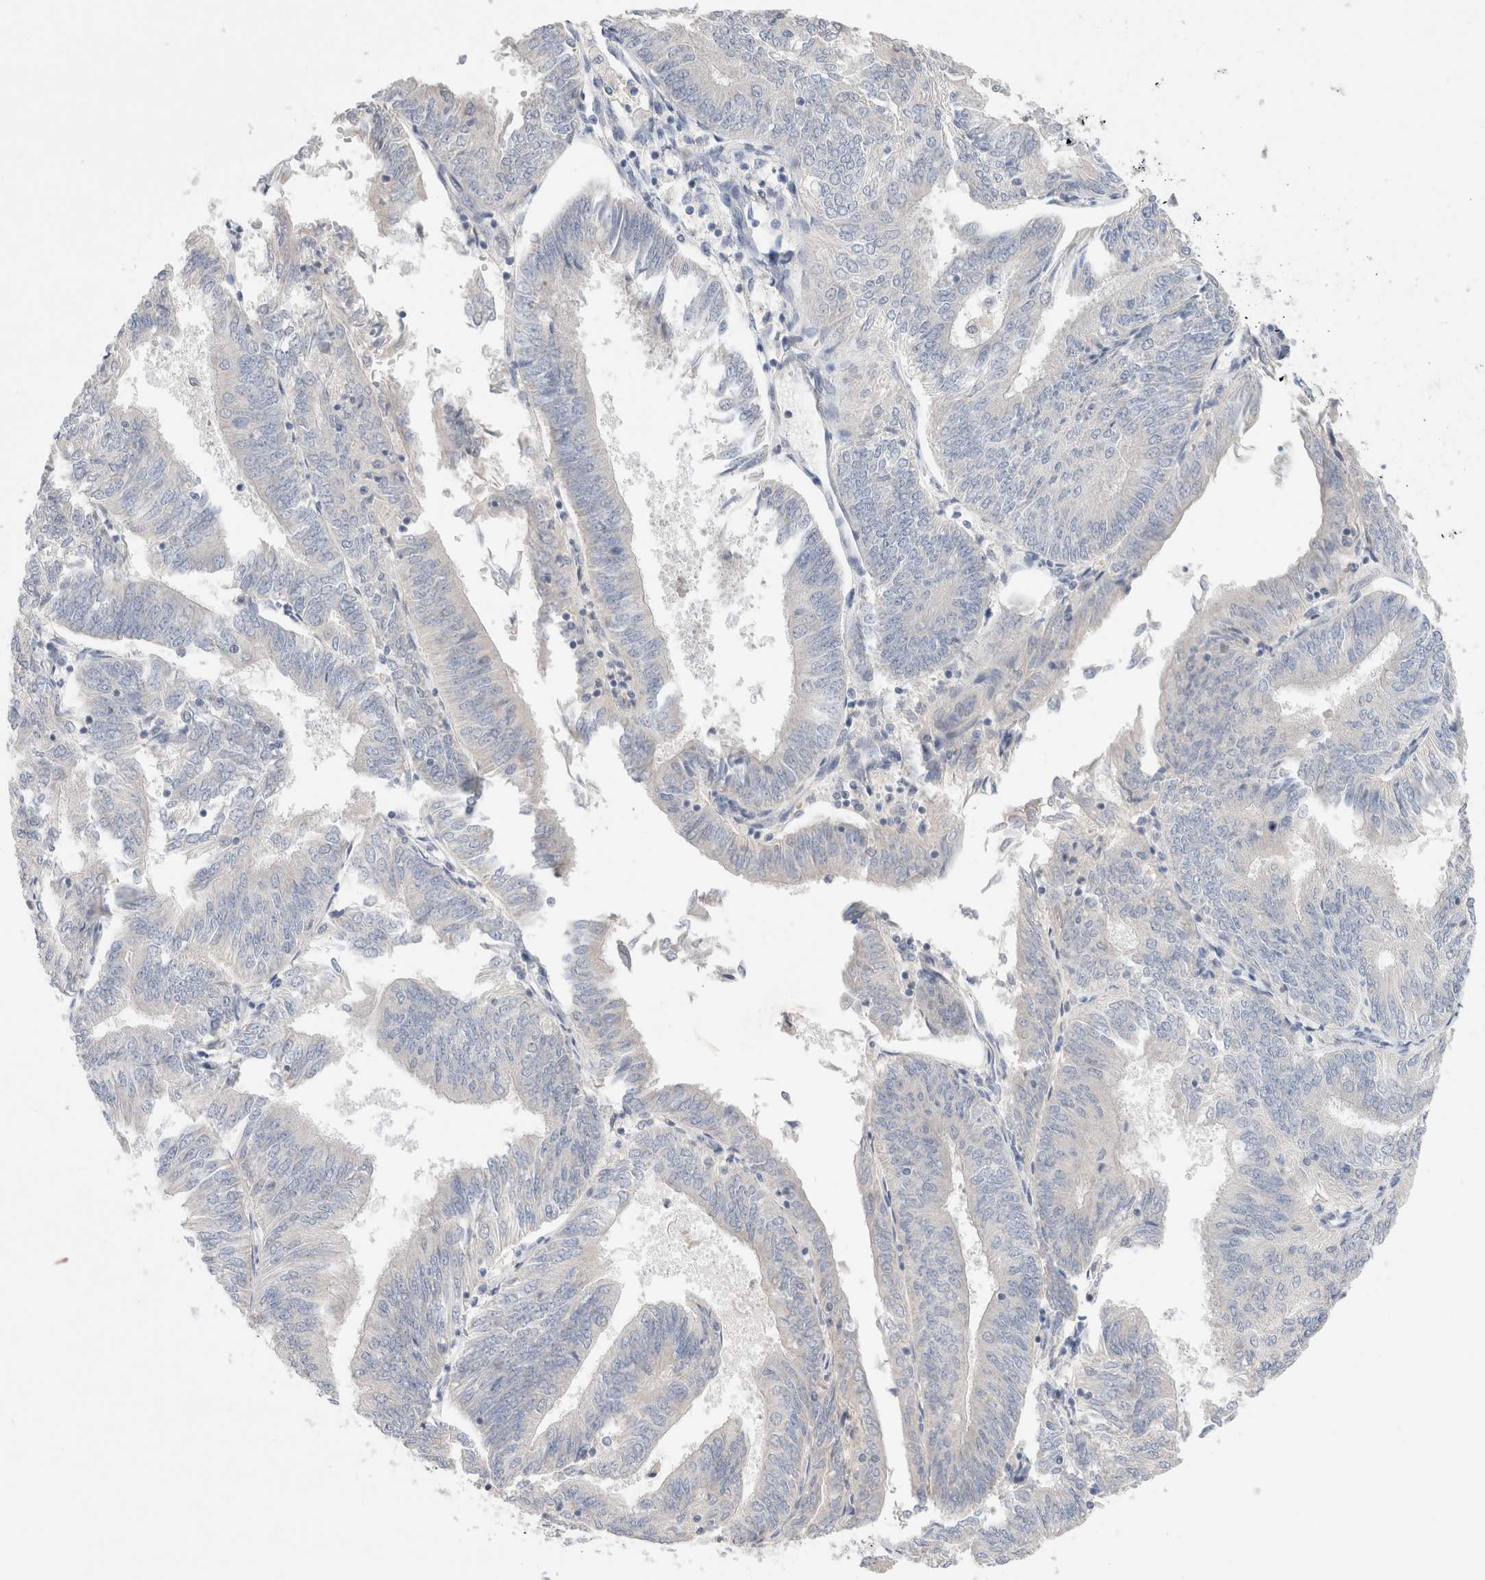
{"staining": {"intensity": "negative", "quantity": "none", "location": "none"}, "tissue": "endometrial cancer", "cell_type": "Tumor cells", "image_type": "cancer", "snomed": [{"axis": "morphology", "description": "Adenocarcinoma, NOS"}, {"axis": "topography", "description": "Endometrium"}], "caption": "This is an IHC micrograph of adenocarcinoma (endometrial). There is no staining in tumor cells.", "gene": "SPATA20", "patient": {"sex": "female", "age": 58}}